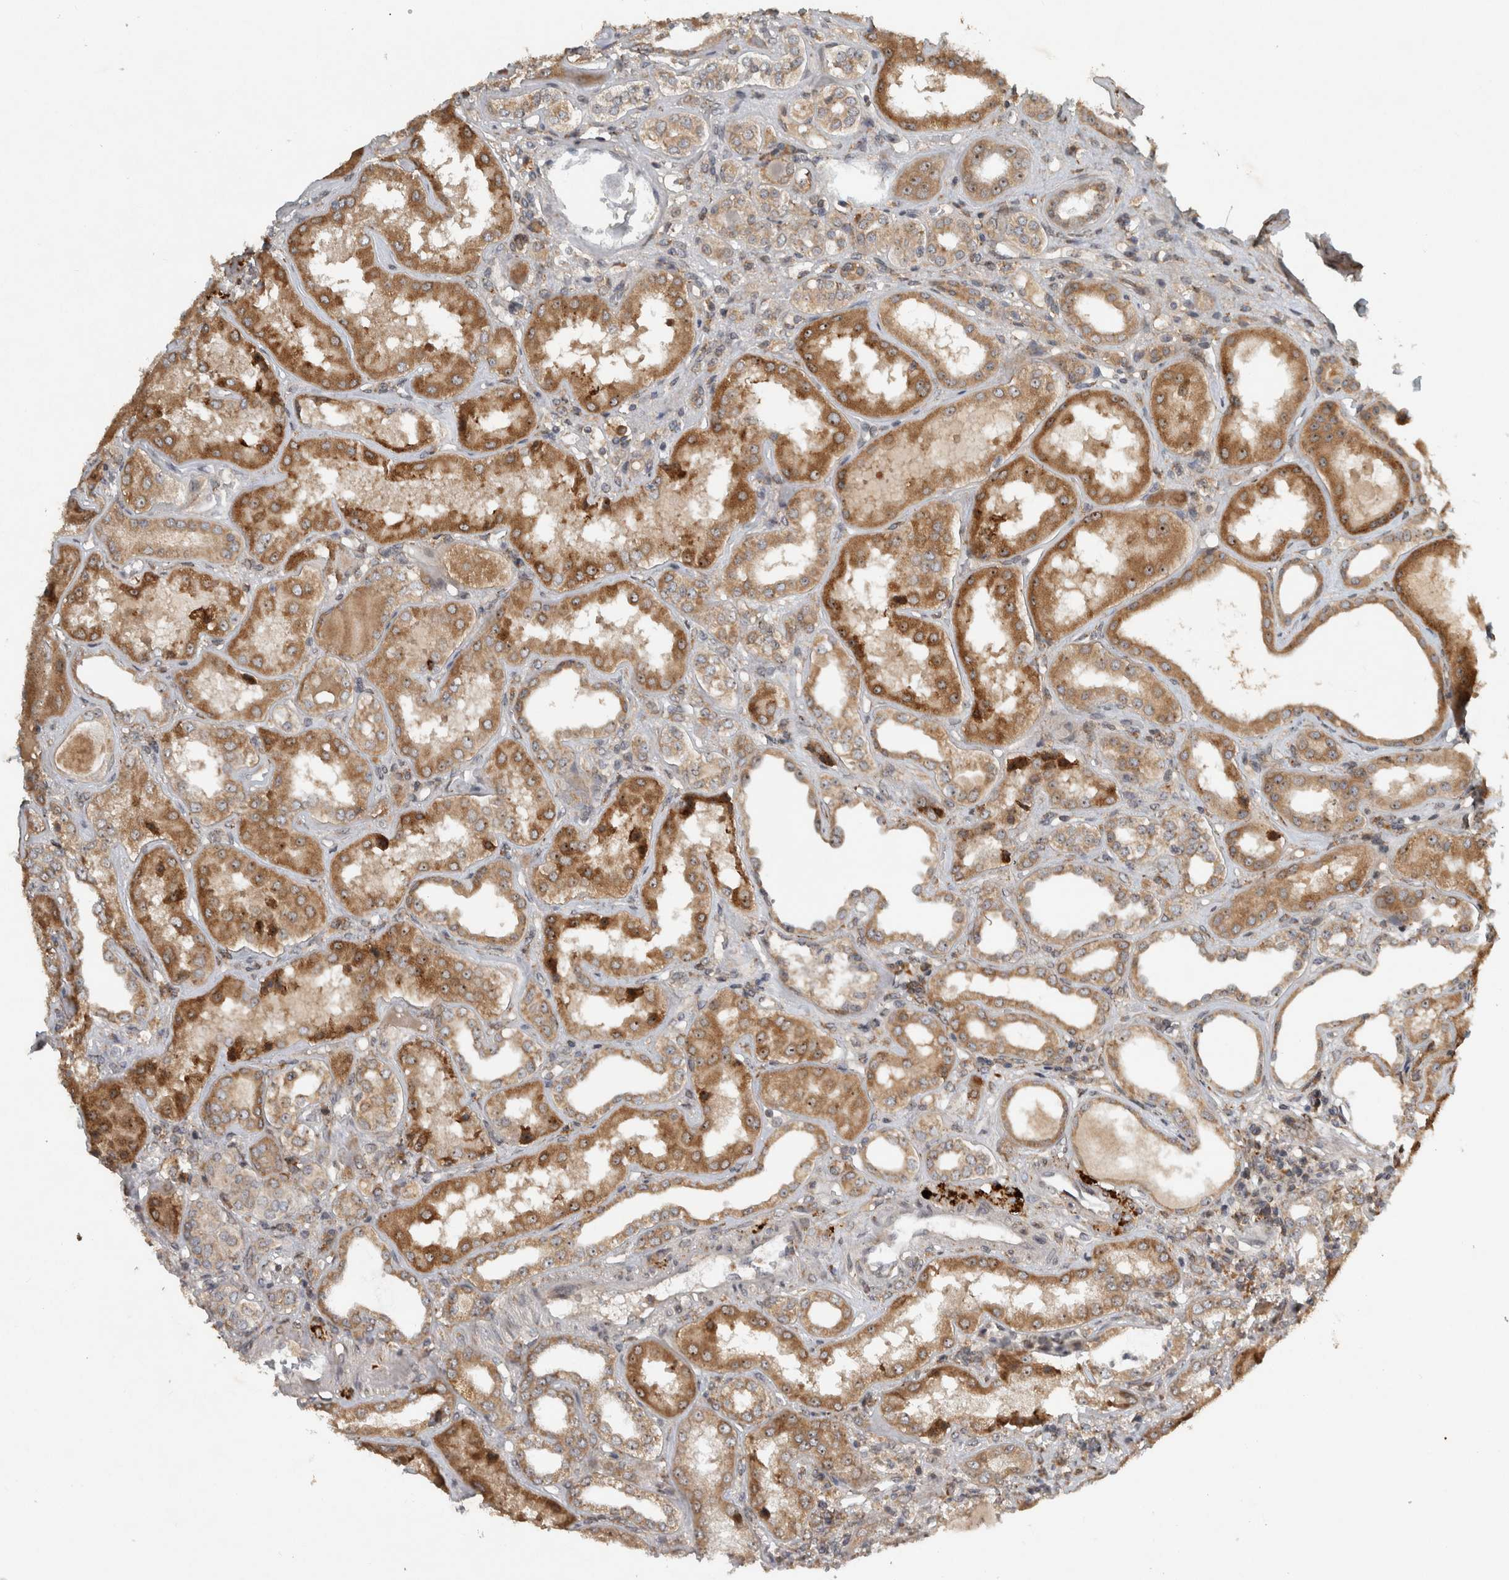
{"staining": {"intensity": "weak", "quantity": "<25%", "location": "cytoplasmic/membranous"}, "tissue": "kidney", "cell_type": "Cells in glomeruli", "image_type": "normal", "snomed": [{"axis": "morphology", "description": "Normal tissue, NOS"}, {"axis": "topography", "description": "Kidney"}], "caption": "This is a histopathology image of immunohistochemistry staining of normal kidney, which shows no positivity in cells in glomeruli.", "gene": "GPR137B", "patient": {"sex": "female", "age": 56}}